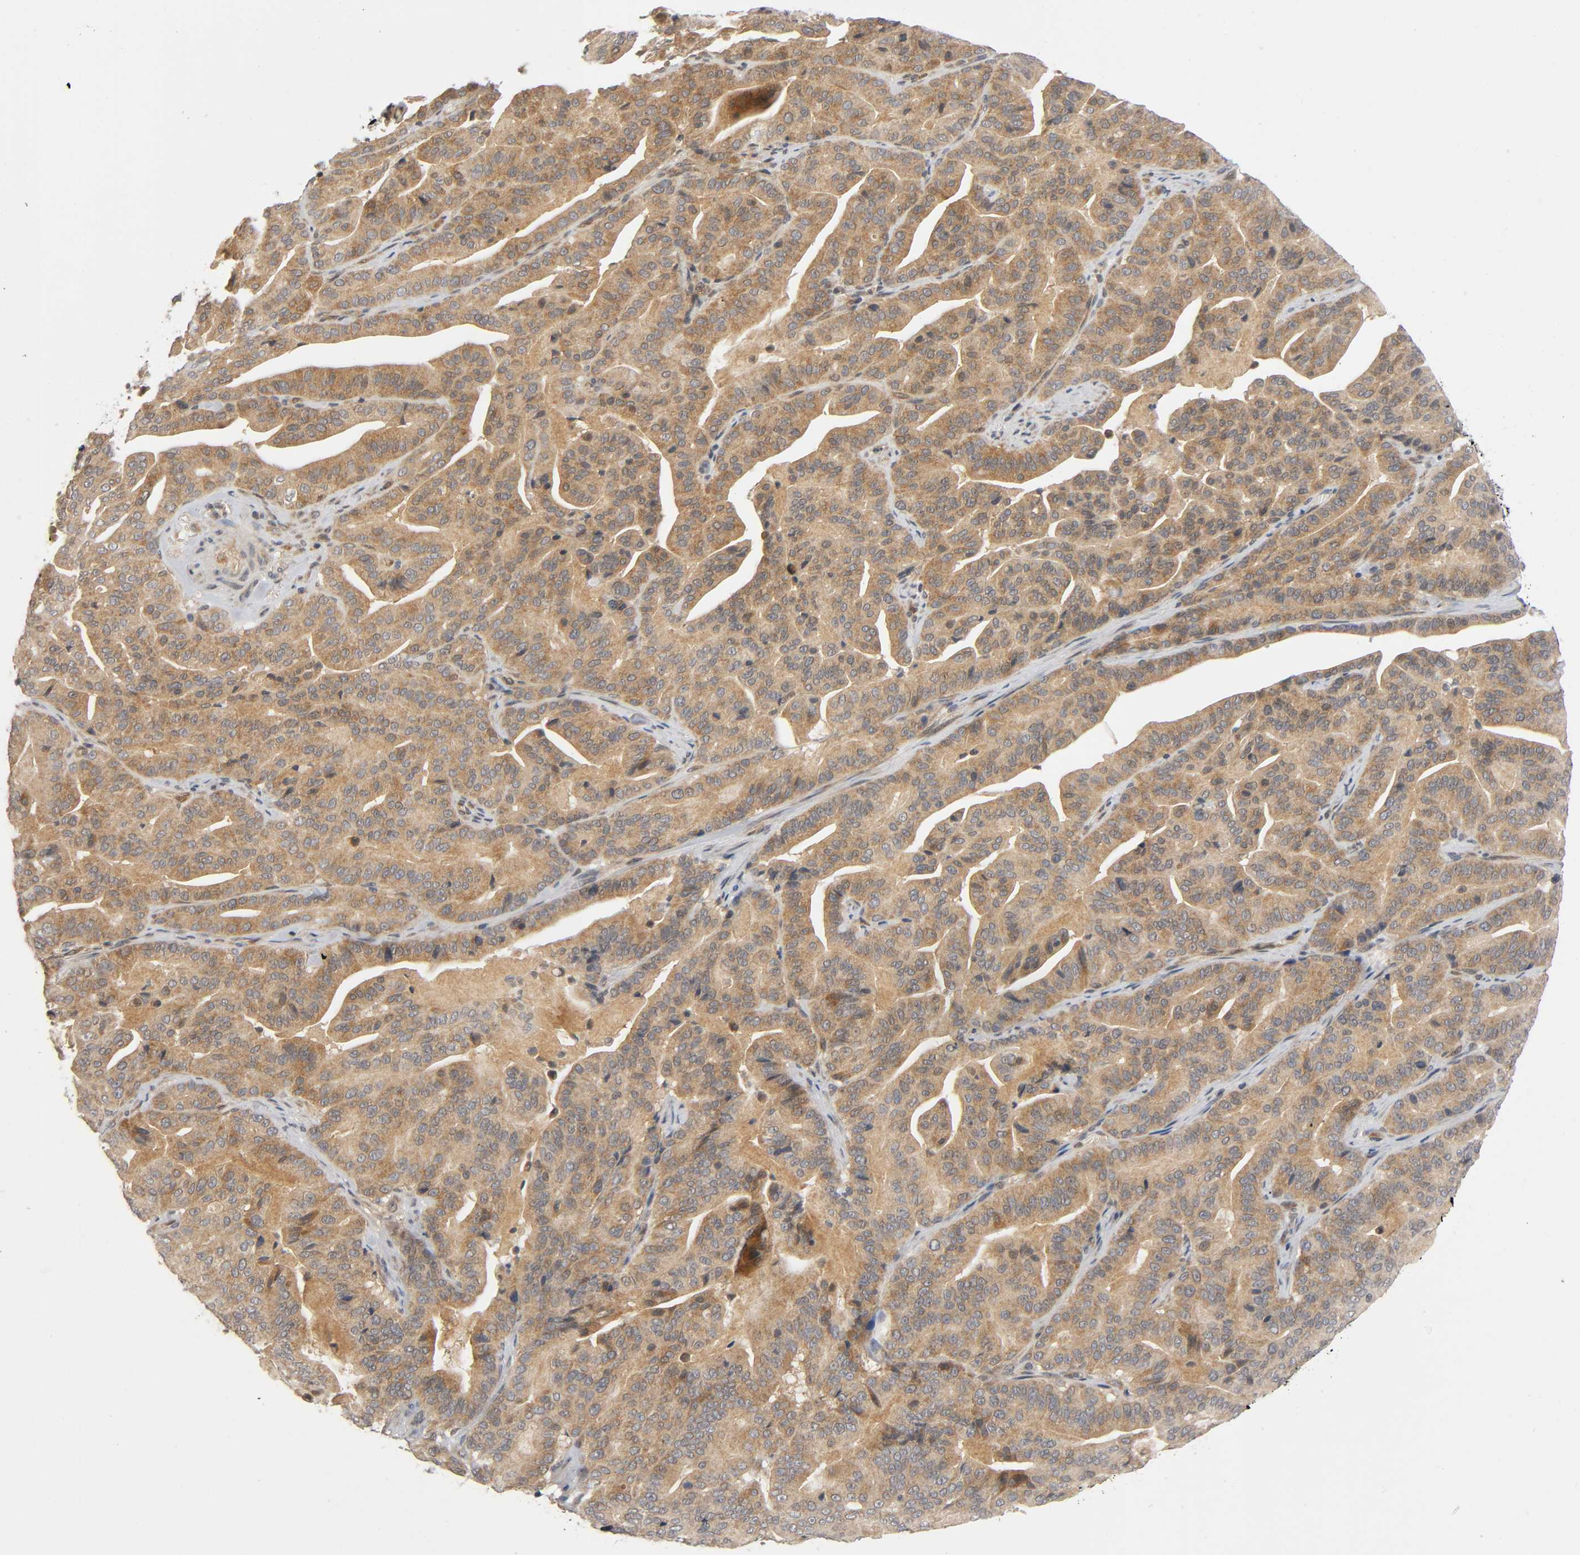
{"staining": {"intensity": "moderate", "quantity": ">75%", "location": "cytoplasmic/membranous"}, "tissue": "pancreatic cancer", "cell_type": "Tumor cells", "image_type": "cancer", "snomed": [{"axis": "morphology", "description": "Adenocarcinoma, NOS"}, {"axis": "topography", "description": "Pancreas"}], "caption": "Immunohistochemistry (DAB (3,3'-diaminobenzidine)) staining of pancreatic cancer (adenocarcinoma) reveals moderate cytoplasmic/membranous protein positivity in about >75% of tumor cells. (Stains: DAB (3,3'-diaminobenzidine) in brown, nuclei in blue, Microscopy: brightfield microscopy at high magnification).", "gene": "MAPK8", "patient": {"sex": "male", "age": 63}}